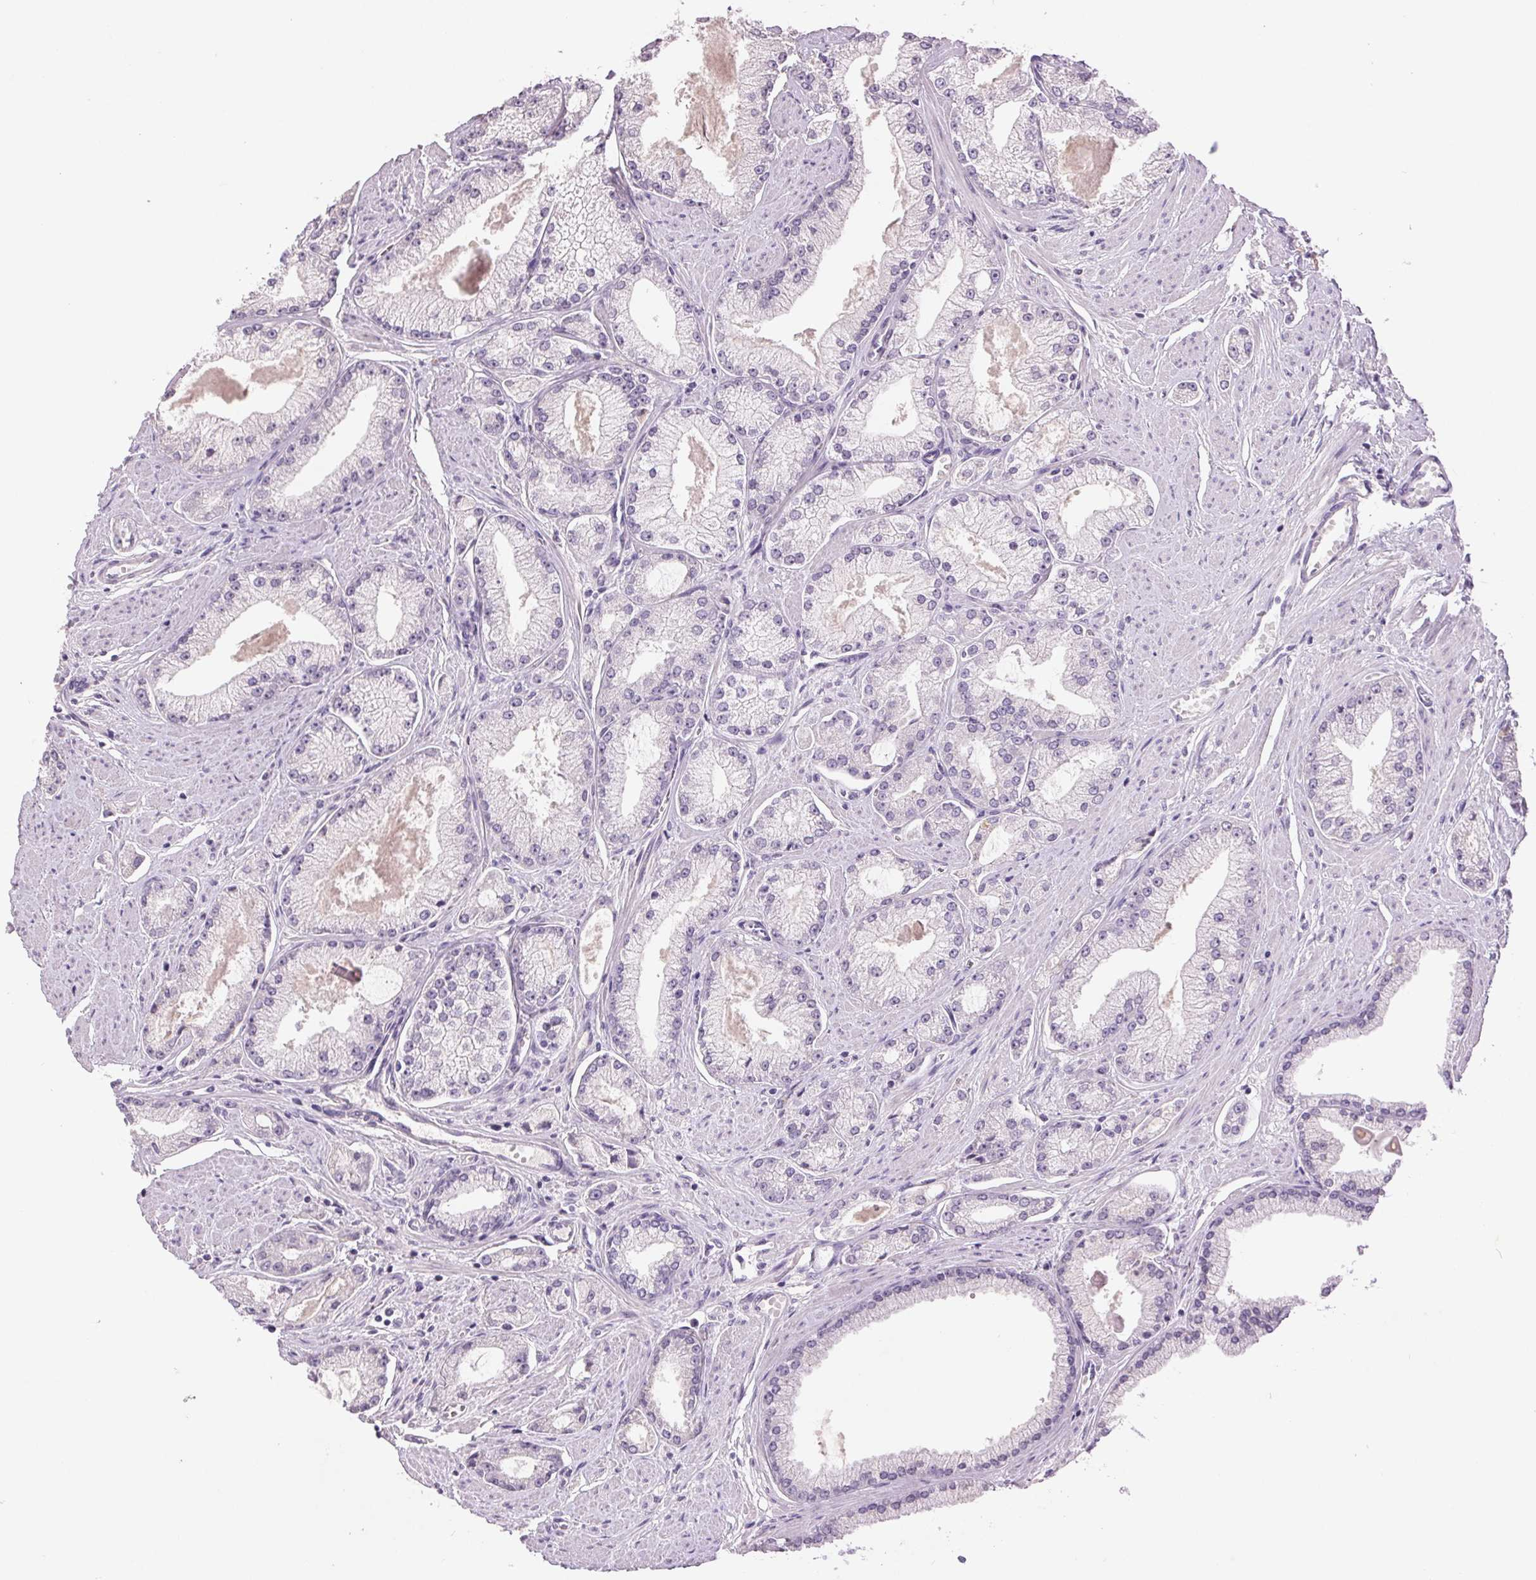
{"staining": {"intensity": "negative", "quantity": "none", "location": "none"}, "tissue": "prostate cancer", "cell_type": "Tumor cells", "image_type": "cancer", "snomed": [{"axis": "morphology", "description": "Adenocarcinoma, High grade"}, {"axis": "topography", "description": "Prostate"}], "caption": "Immunohistochemistry of prostate high-grade adenocarcinoma demonstrates no staining in tumor cells.", "gene": "FXYD4", "patient": {"sex": "male", "age": 68}}